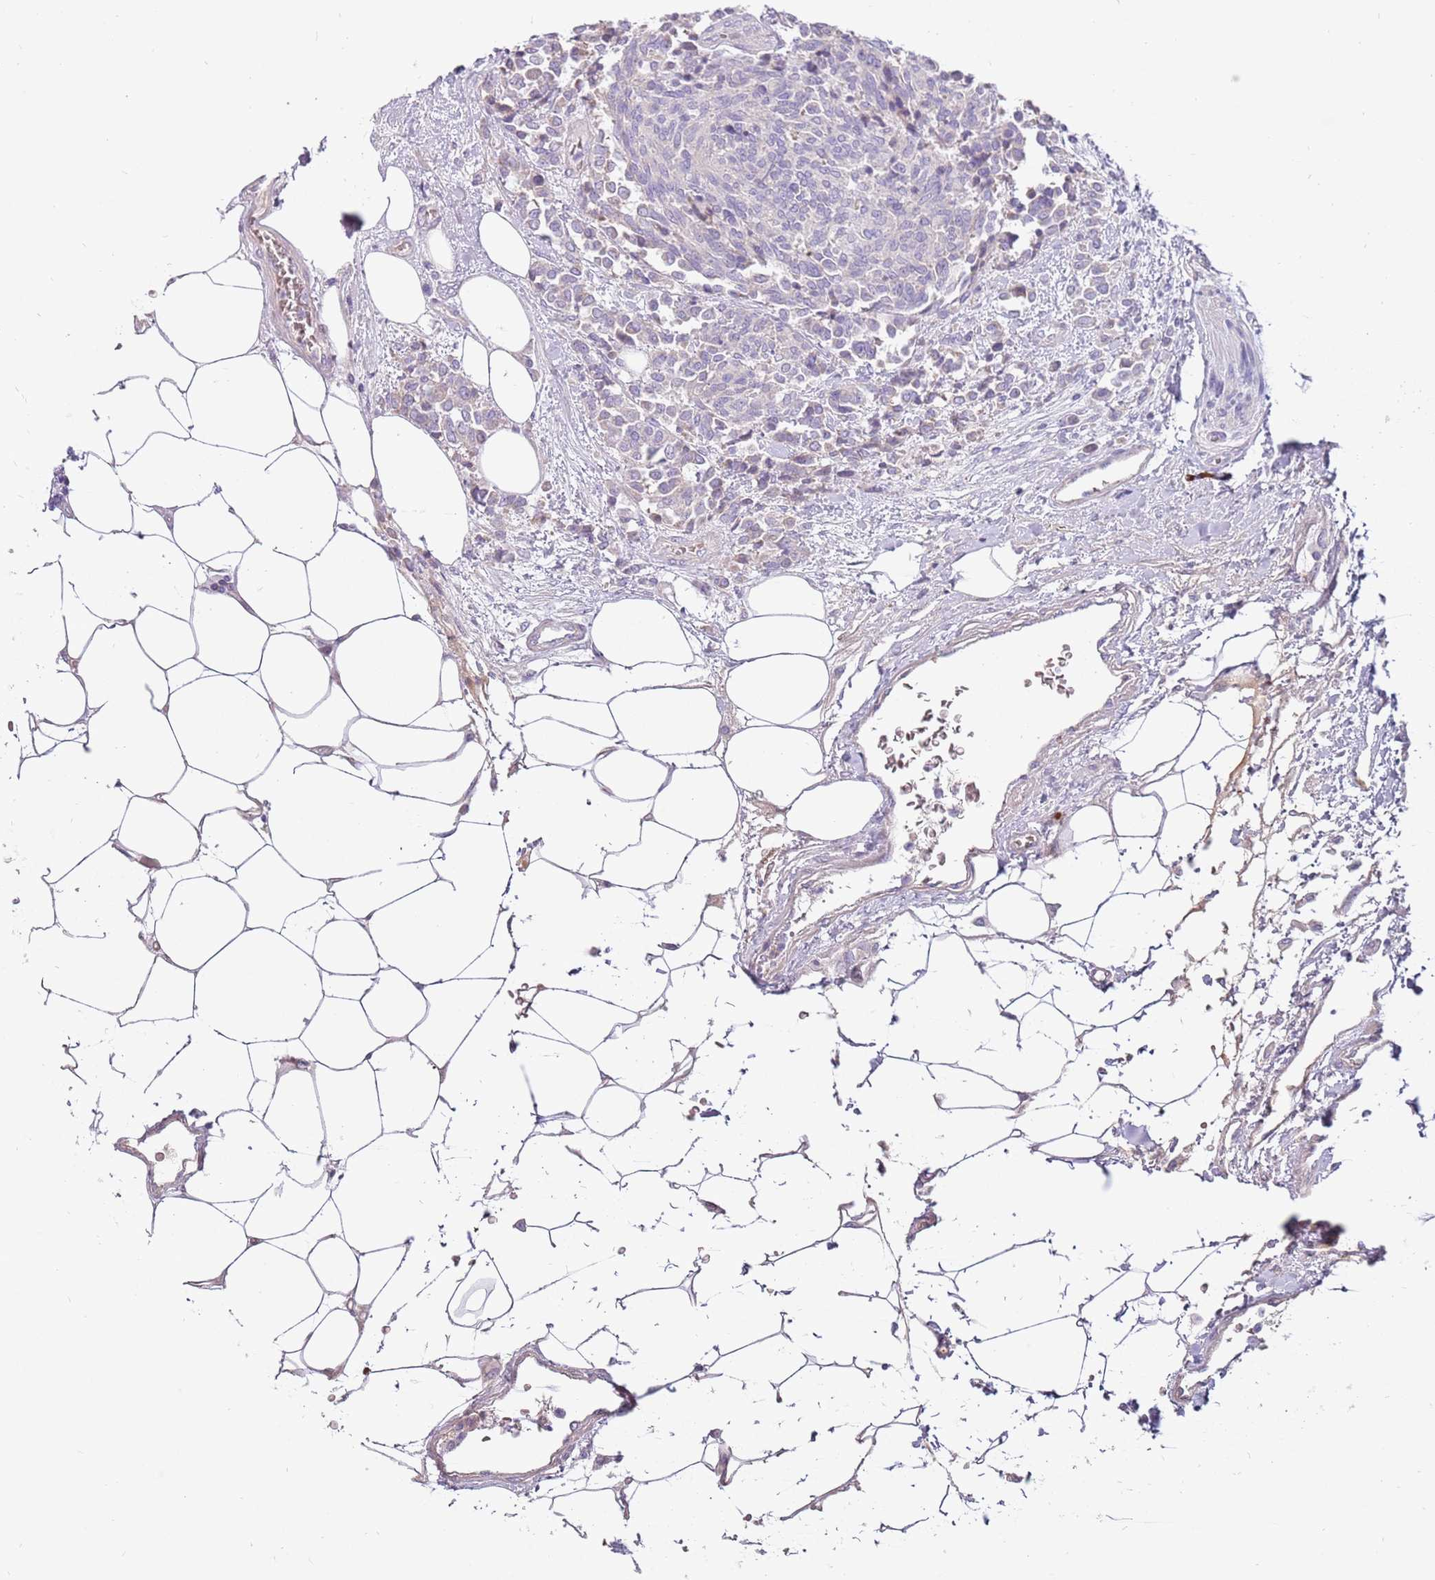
{"staining": {"intensity": "negative", "quantity": "none", "location": "none"}, "tissue": "carcinoid", "cell_type": "Tumor cells", "image_type": "cancer", "snomed": [{"axis": "morphology", "description": "Carcinoid, malignant, NOS"}, {"axis": "topography", "description": "Pancreas"}], "caption": "An immunohistochemistry histopathology image of carcinoid (malignant) is shown. There is no staining in tumor cells of carcinoid (malignant). (Stains: DAB (3,3'-diaminobenzidine) immunohistochemistry with hematoxylin counter stain, Microscopy: brightfield microscopy at high magnification).", "gene": "MCUB", "patient": {"sex": "female", "age": 54}}